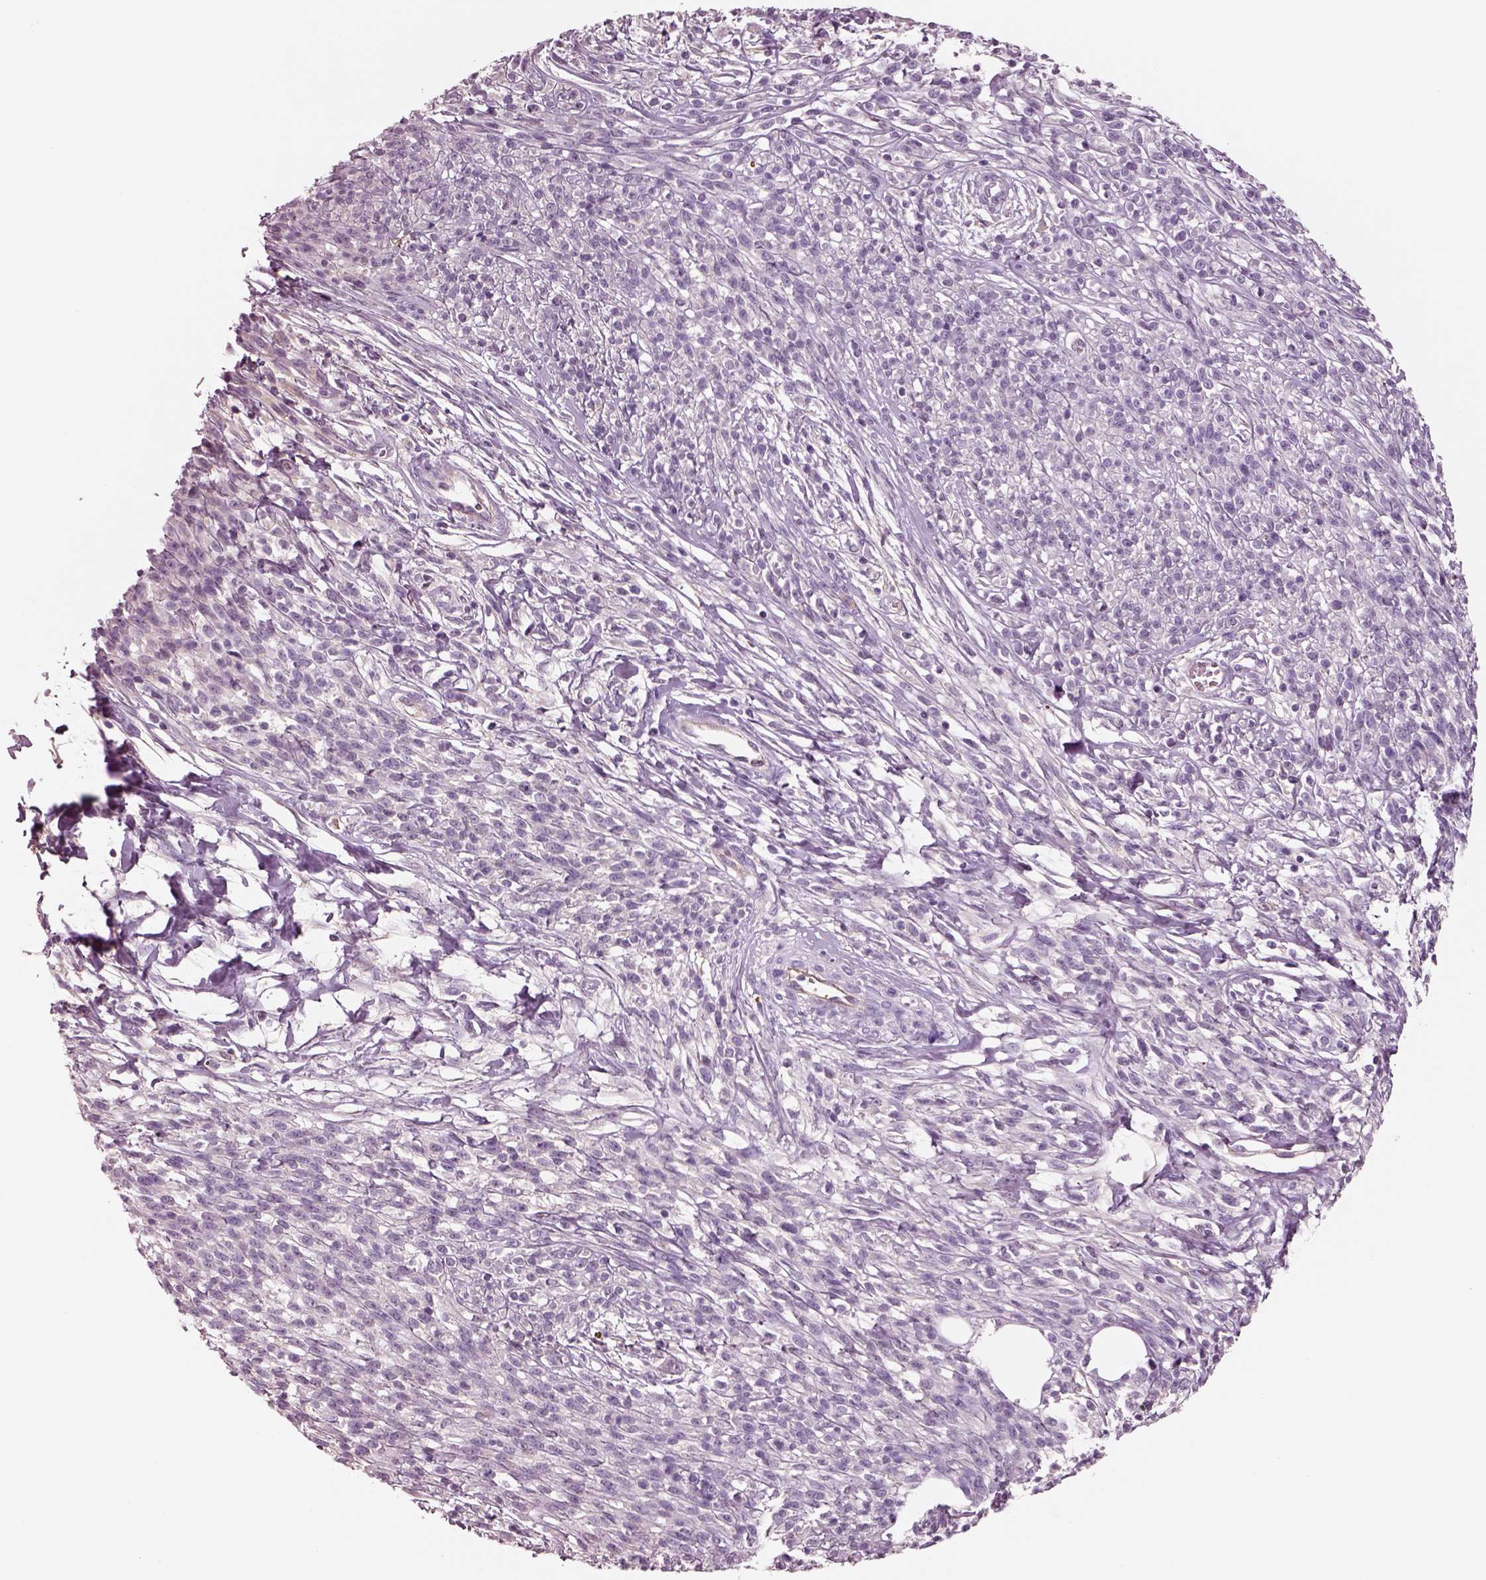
{"staining": {"intensity": "negative", "quantity": "none", "location": "none"}, "tissue": "melanoma", "cell_type": "Tumor cells", "image_type": "cancer", "snomed": [{"axis": "morphology", "description": "Malignant melanoma, NOS"}, {"axis": "topography", "description": "Skin"}, {"axis": "topography", "description": "Skin of trunk"}], "caption": "The immunohistochemistry (IHC) histopathology image has no significant staining in tumor cells of malignant melanoma tissue. The staining is performed using DAB (3,3'-diaminobenzidine) brown chromogen with nuclei counter-stained in using hematoxylin.", "gene": "IGLL1", "patient": {"sex": "male", "age": 74}}